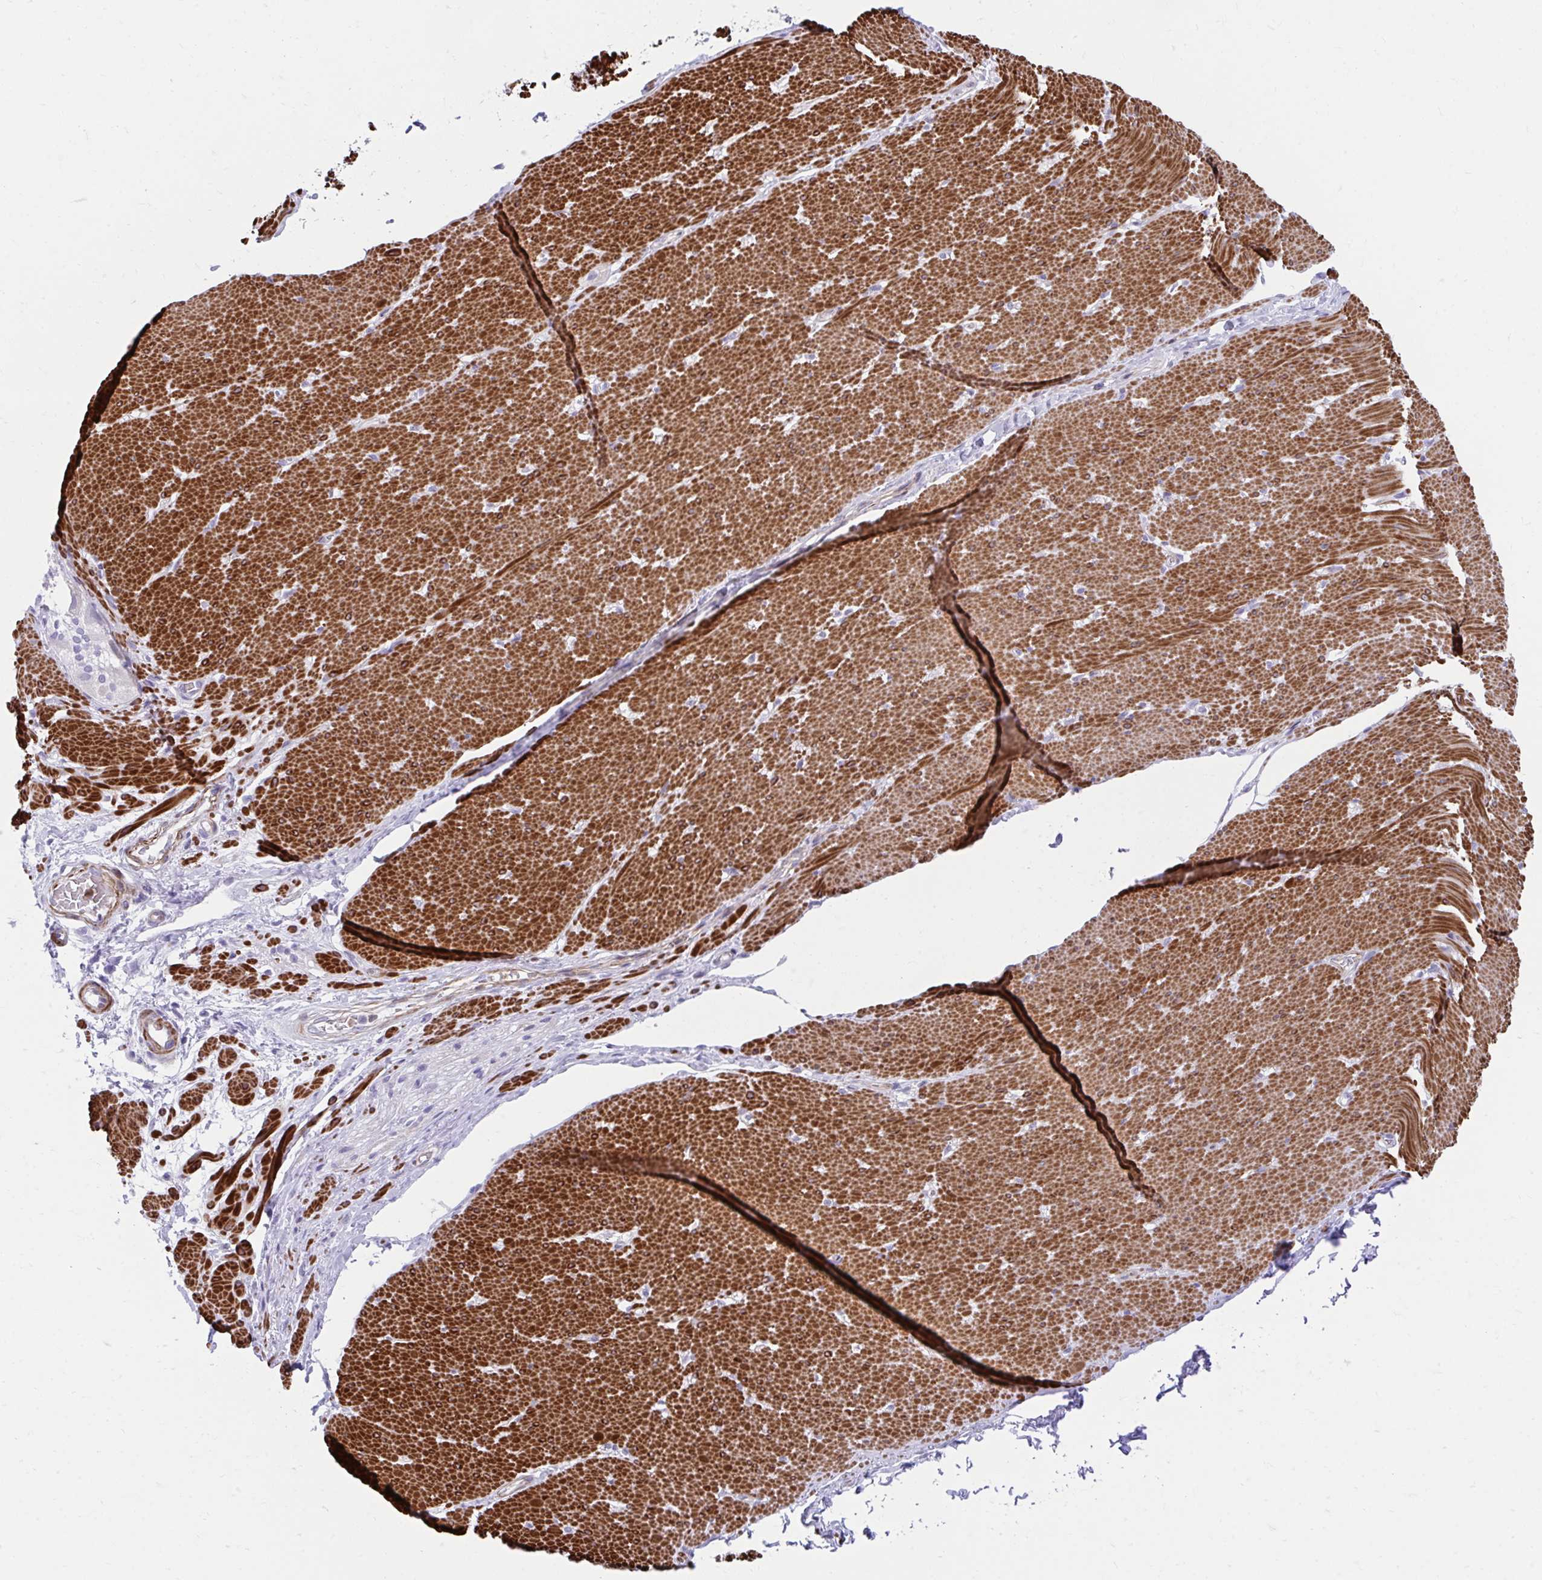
{"staining": {"intensity": "strong", "quantity": ">75%", "location": "cytoplasmic/membranous"}, "tissue": "smooth muscle", "cell_type": "Smooth muscle cells", "image_type": "normal", "snomed": [{"axis": "morphology", "description": "Normal tissue, NOS"}, {"axis": "topography", "description": "Smooth muscle"}, {"axis": "topography", "description": "Rectum"}], "caption": "High-power microscopy captured an IHC histopathology image of normal smooth muscle, revealing strong cytoplasmic/membranous staining in approximately >75% of smooth muscle cells. The staining was performed using DAB, with brown indicating positive protein expression. Nuclei are stained blue with hematoxylin.", "gene": "CSTB", "patient": {"sex": "male", "age": 53}}